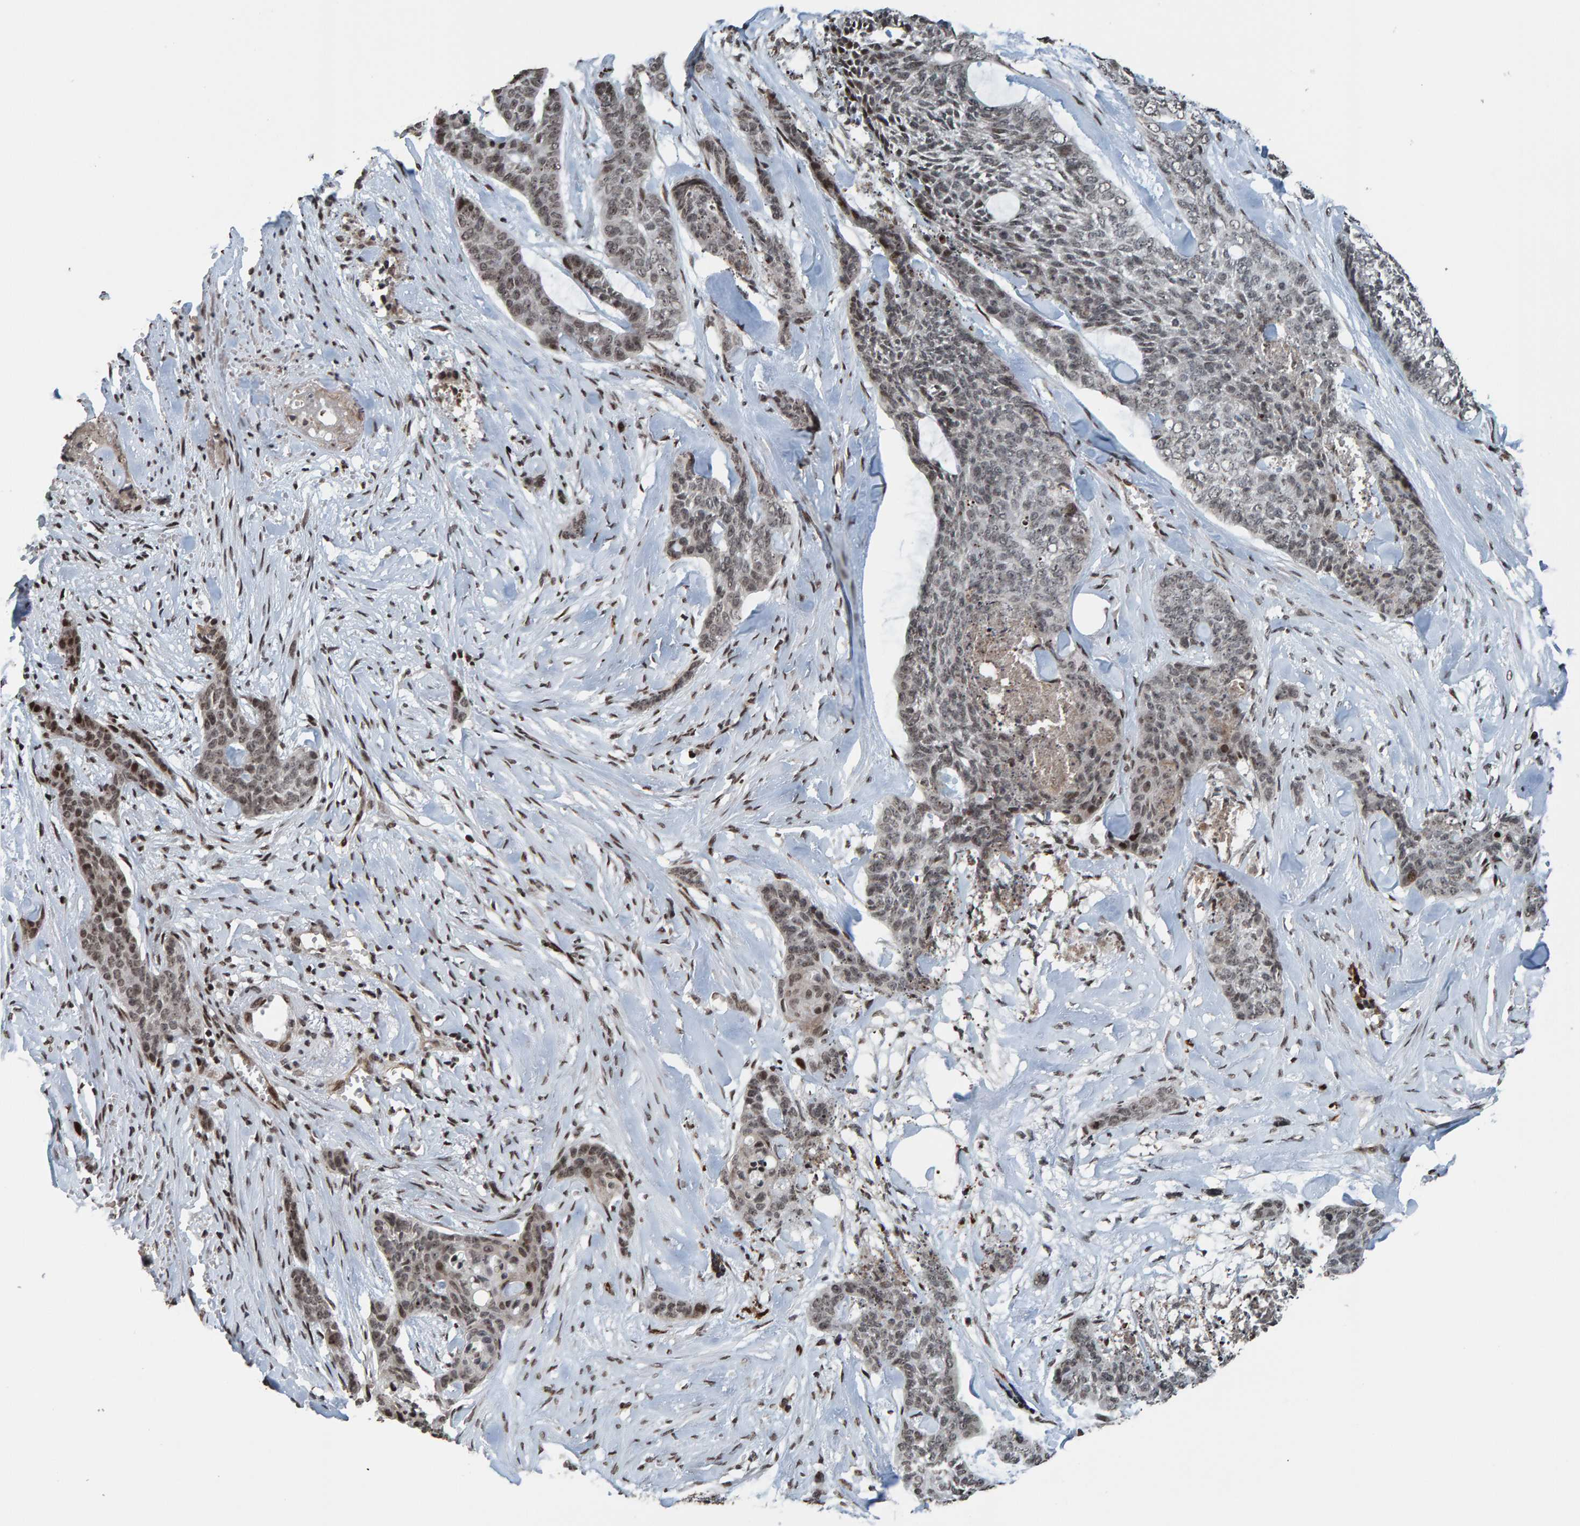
{"staining": {"intensity": "weak", "quantity": "<25%", "location": "nuclear"}, "tissue": "skin cancer", "cell_type": "Tumor cells", "image_type": "cancer", "snomed": [{"axis": "morphology", "description": "Basal cell carcinoma"}, {"axis": "topography", "description": "Skin"}], "caption": "This is a histopathology image of immunohistochemistry (IHC) staining of skin cancer (basal cell carcinoma), which shows no positivity in tumor cells.", "gene": "ZNF366", "patient": {"sex": "female", "age": 64}}